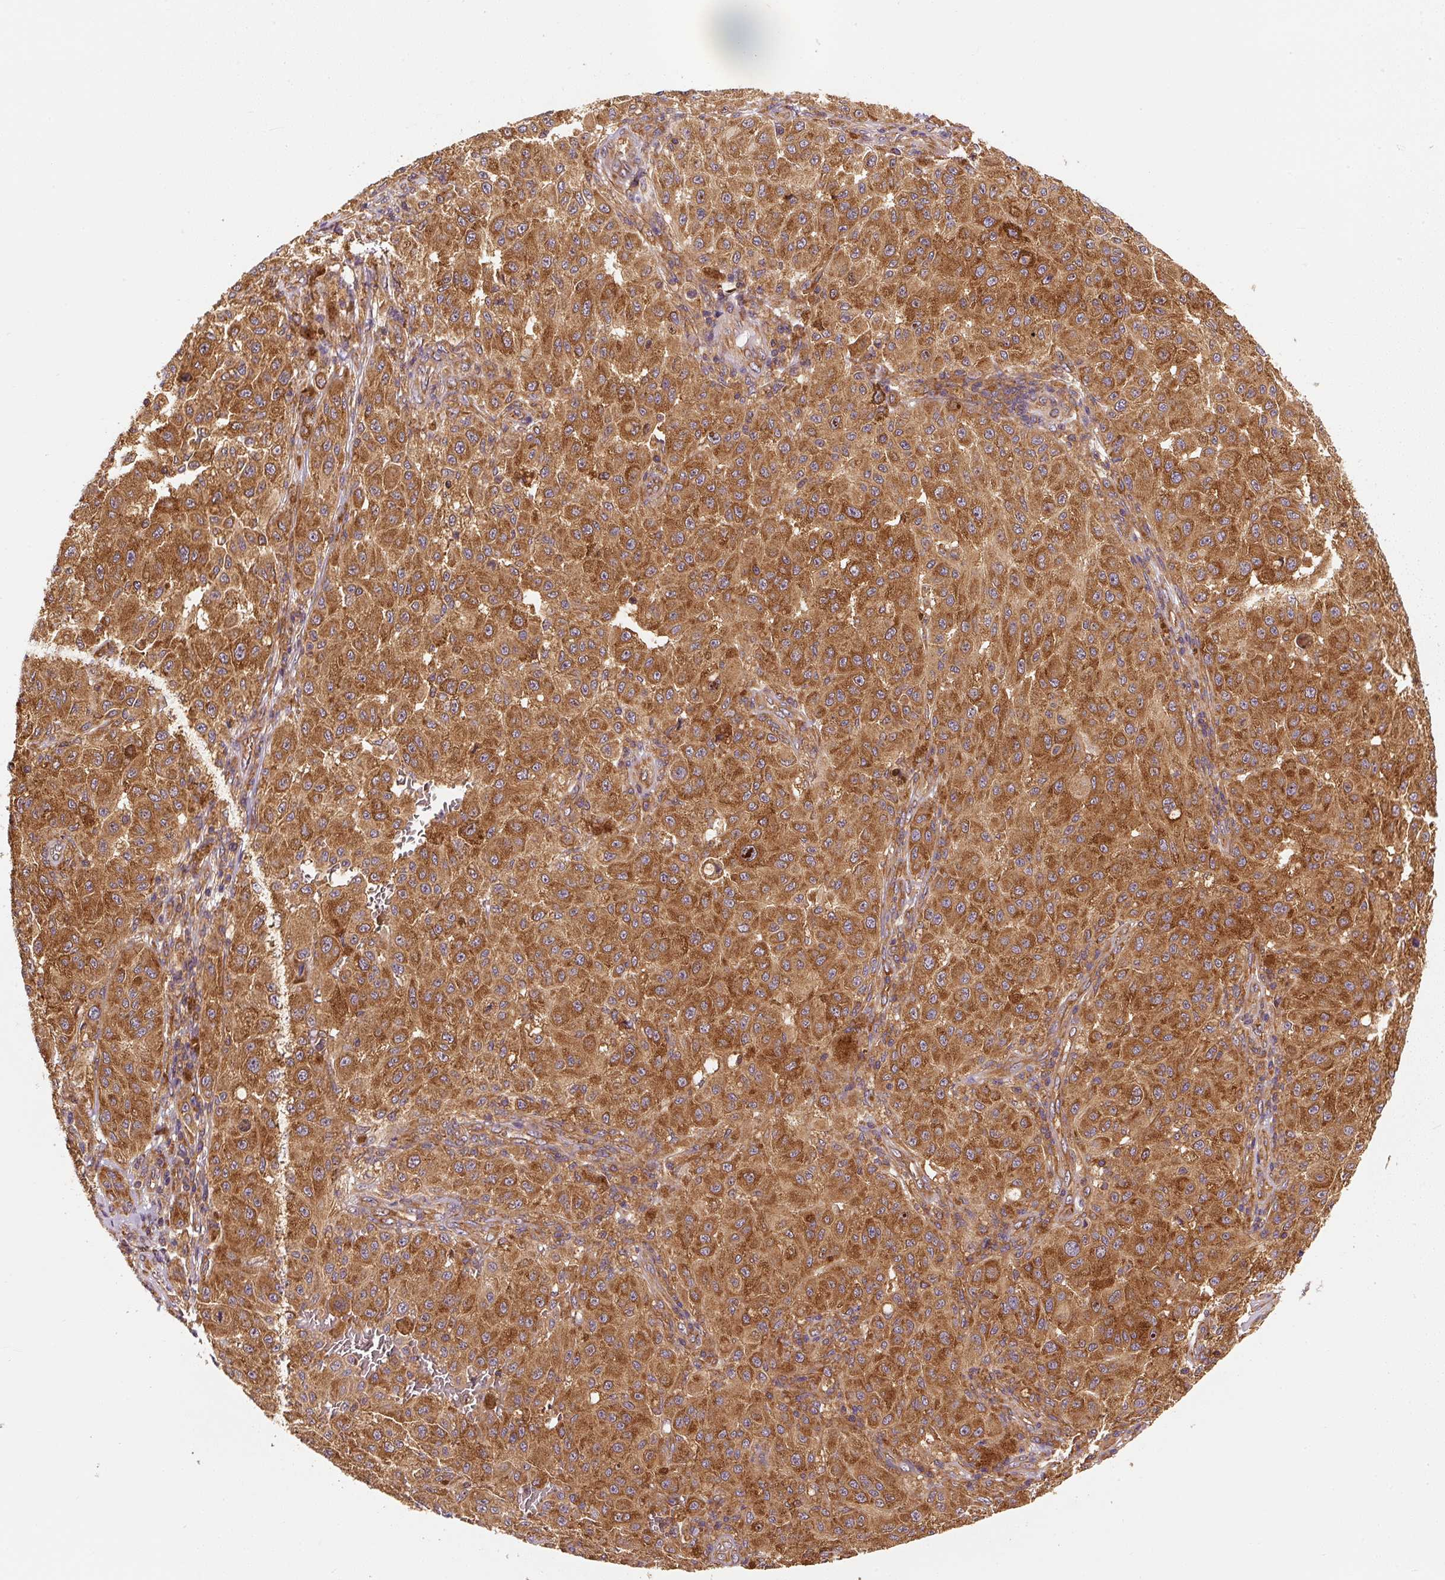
{"staining": {"intensity": "strong", "quantity": ">75%", "location": "cytoplasmic/membranous"}, "tissue": "melanoma", "cell_type": "Tumor cells", "image_type": "cancer", "snomed": [{"axis": "morphology", "description": "Malignant melanoma, NOS"}, {"axis": "topography", "description": "Skin"}], "caption": "Immunohistochemistry of malignant melanoma displays high levels of strong cytoplasmic/membranous staining in approximately >75% of tumor cells.", "gene": "EIF2S2", "patient": {"sex": "female", "age": 64}}